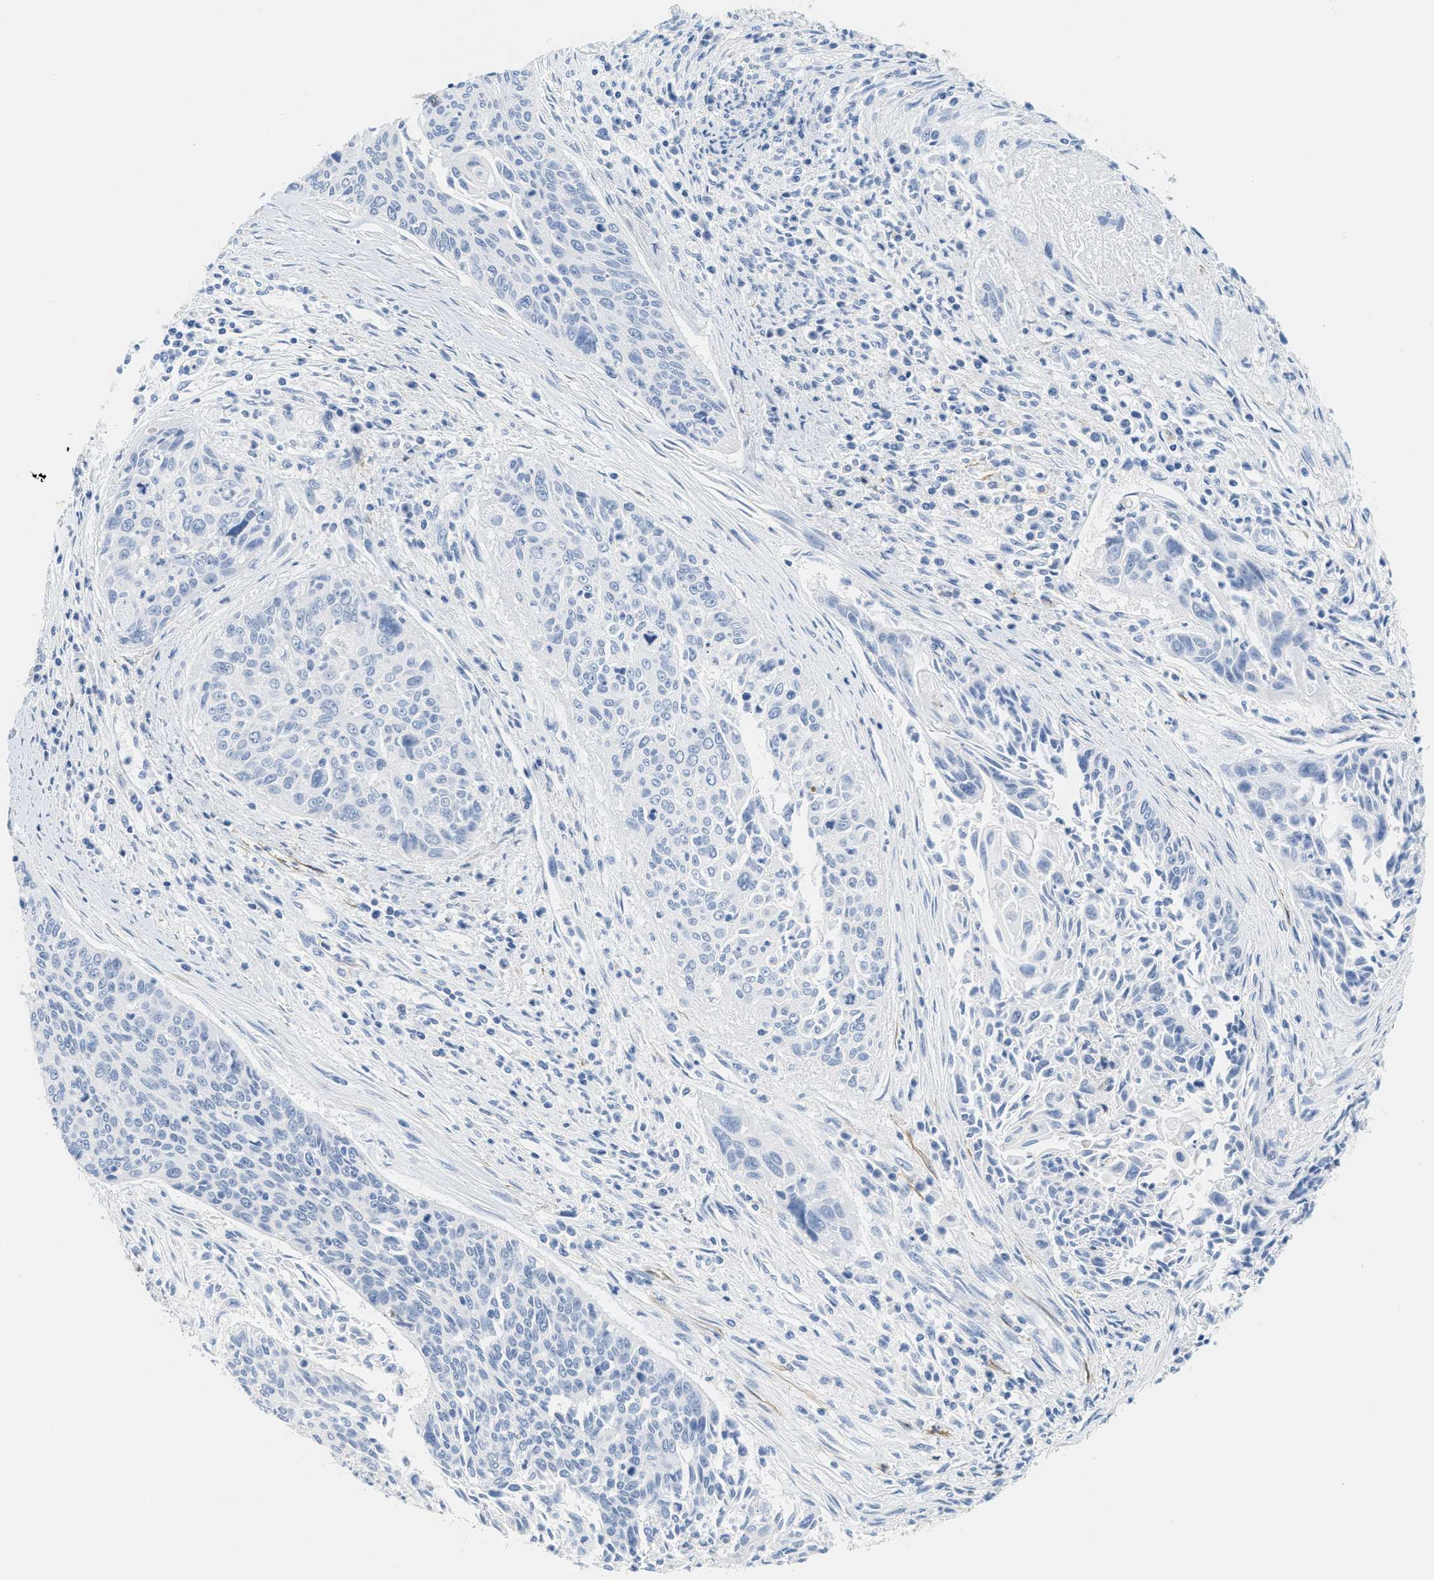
{"staining": {"intensity": "negative", "quantity": "none", "location": "none"}, "tissue": "cervical cancer", "cell_type": "Tumor cells", "image_type": "cancer", "snomed": [{"axis": "morphology", "description": "Squamous cell carcinoma, NOS"}, {"axis": "topography", "description": "Cervix"}], "caption": "Tumor cells show no significant expression in cervical cancer.", "gene": "GPM6A", "patient": {"sex": "female", "age": 55}}